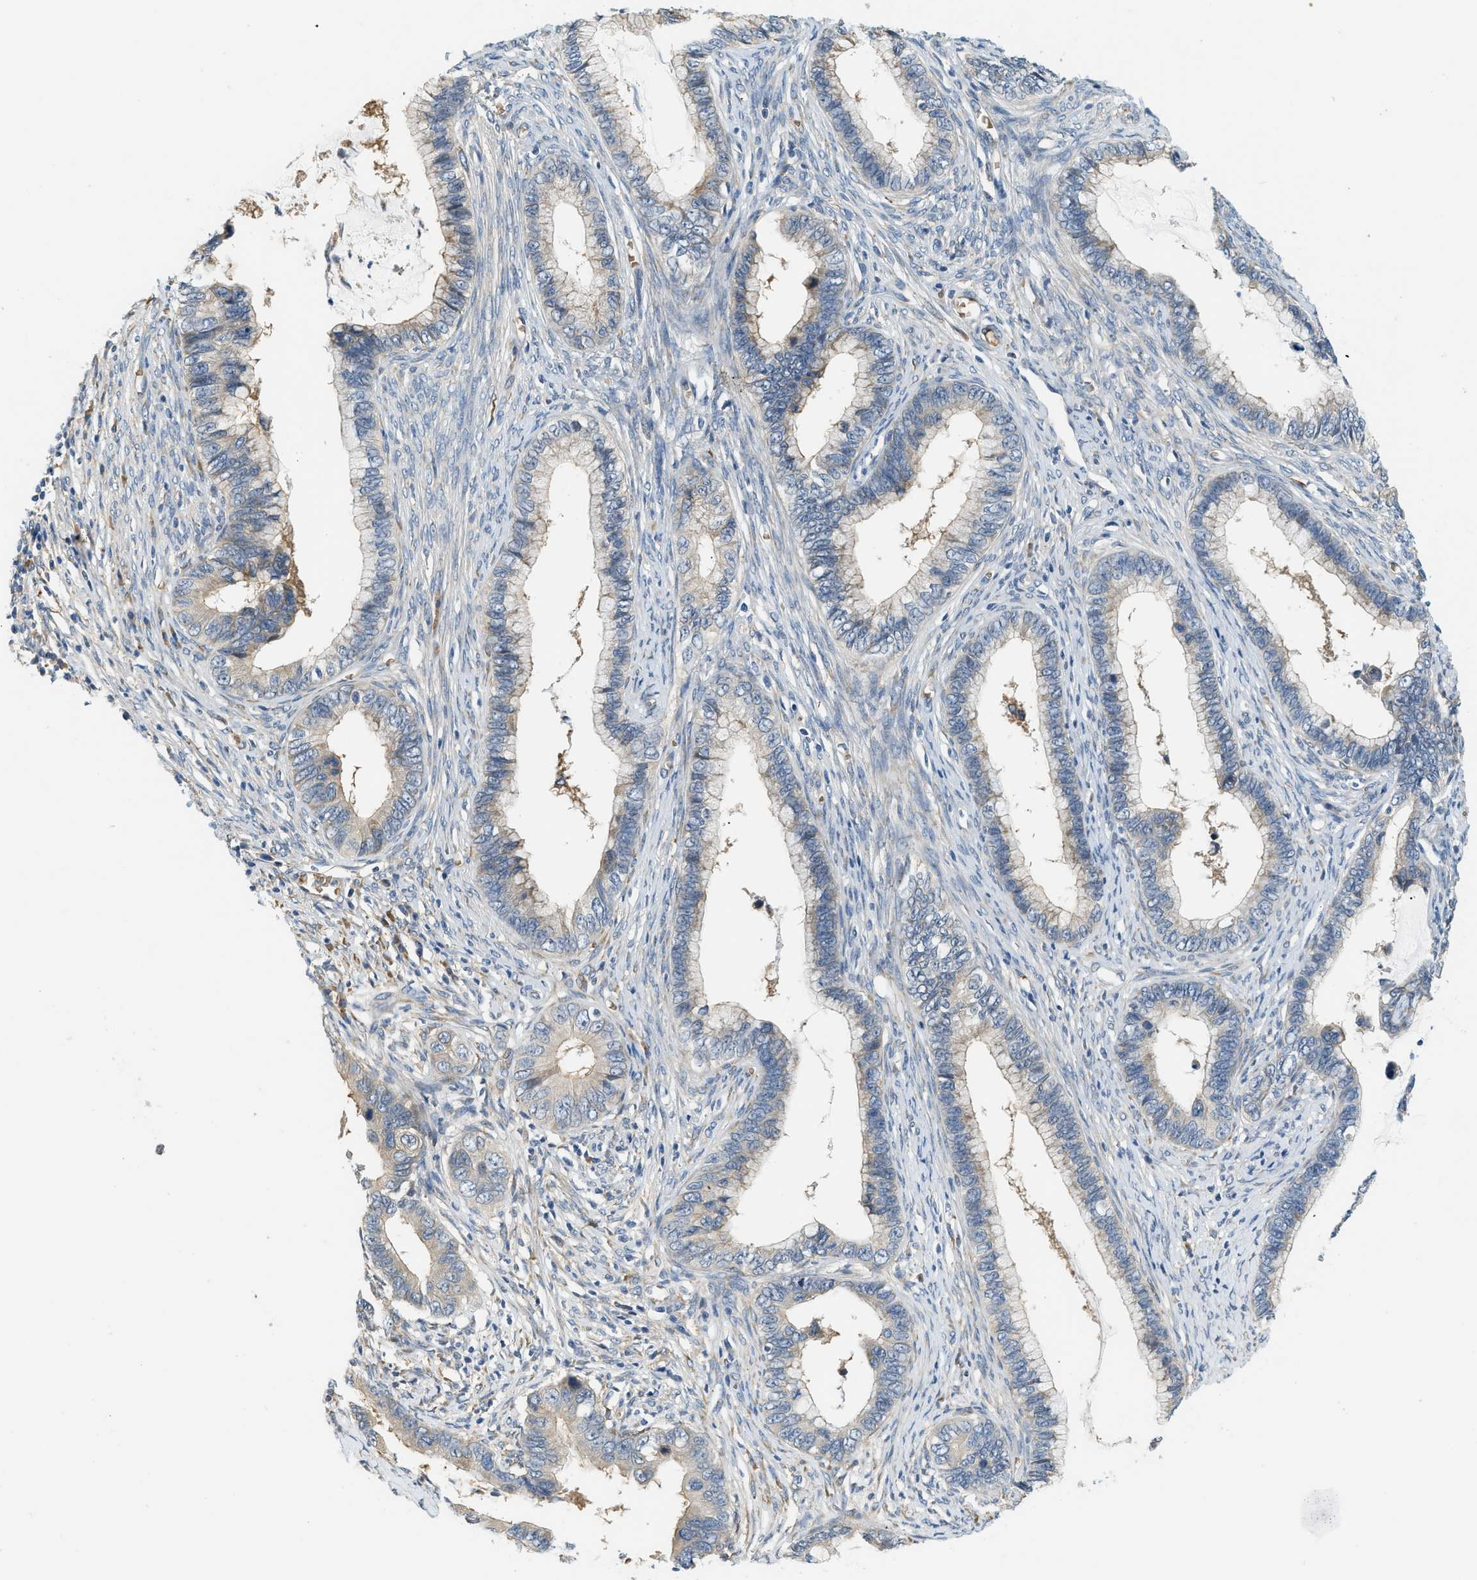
{"staining": {"intensity": "weak", "quantity": "25%-75%", "location": "cytoplasmic/membranous"}, "tissue": "cervical cancer", "cell_type": "Tumor cells", "image_type": "cancer", "snomed": [{"axis": "morphology", "description": "Adenocarcinoma, NOS"}, {"axis": "topography", "description": "Cervix"}], "caption": "High-magnification brightfield microscopy of adenocarcinoma (cervical) stained with DAB (brown) and counterstained with hematoxylin (blue). tumor cells exhibit weak cytoplasmic/membranous expression is appreciated in about25%-75% of cells. (DAB IHC, brown staining for protein, blue staining for nuclei).", "gene": "CYTH2", "patient": {"sex": "female", "age": 44}}